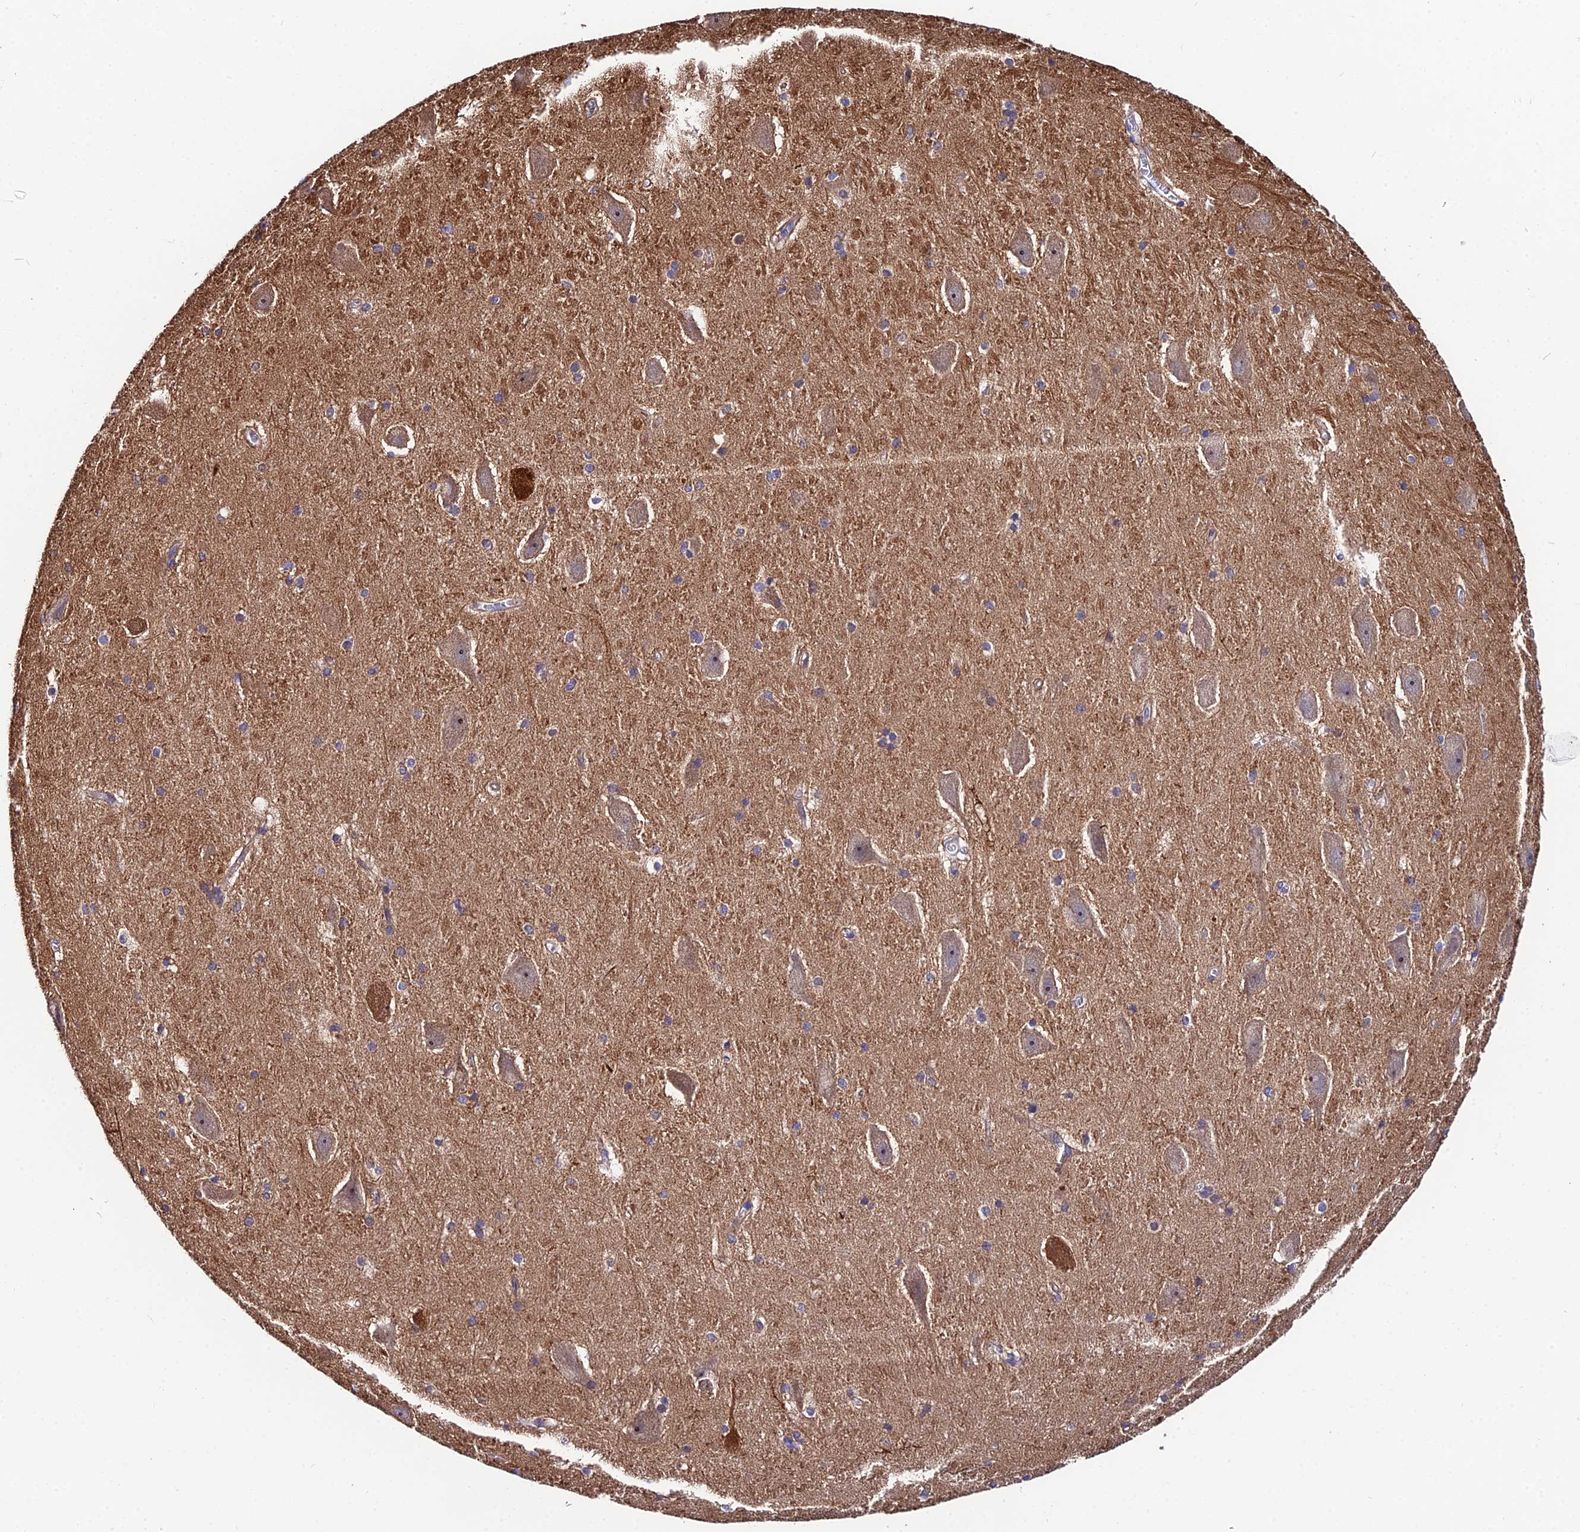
{"staining": {"intensity": "weak", "quantity": "<25%", "location": "cytoplasmic/membranous"}, "tissue": "hippocampus", "cell_type": "Glial cells", "image_type": "normal", "snomed": [{"axis": "morphology", "description": "Normal tissue, NOS"}, {"axis": "topography", "description": "Hippocampus"}], "caption": "This is an immunohistochemistry photomicrograph of unremarkable human hippocampus. There is no positivity in glial cells.", "gene": "CEP41", "patient": {"sex": "female", "age": 19}}